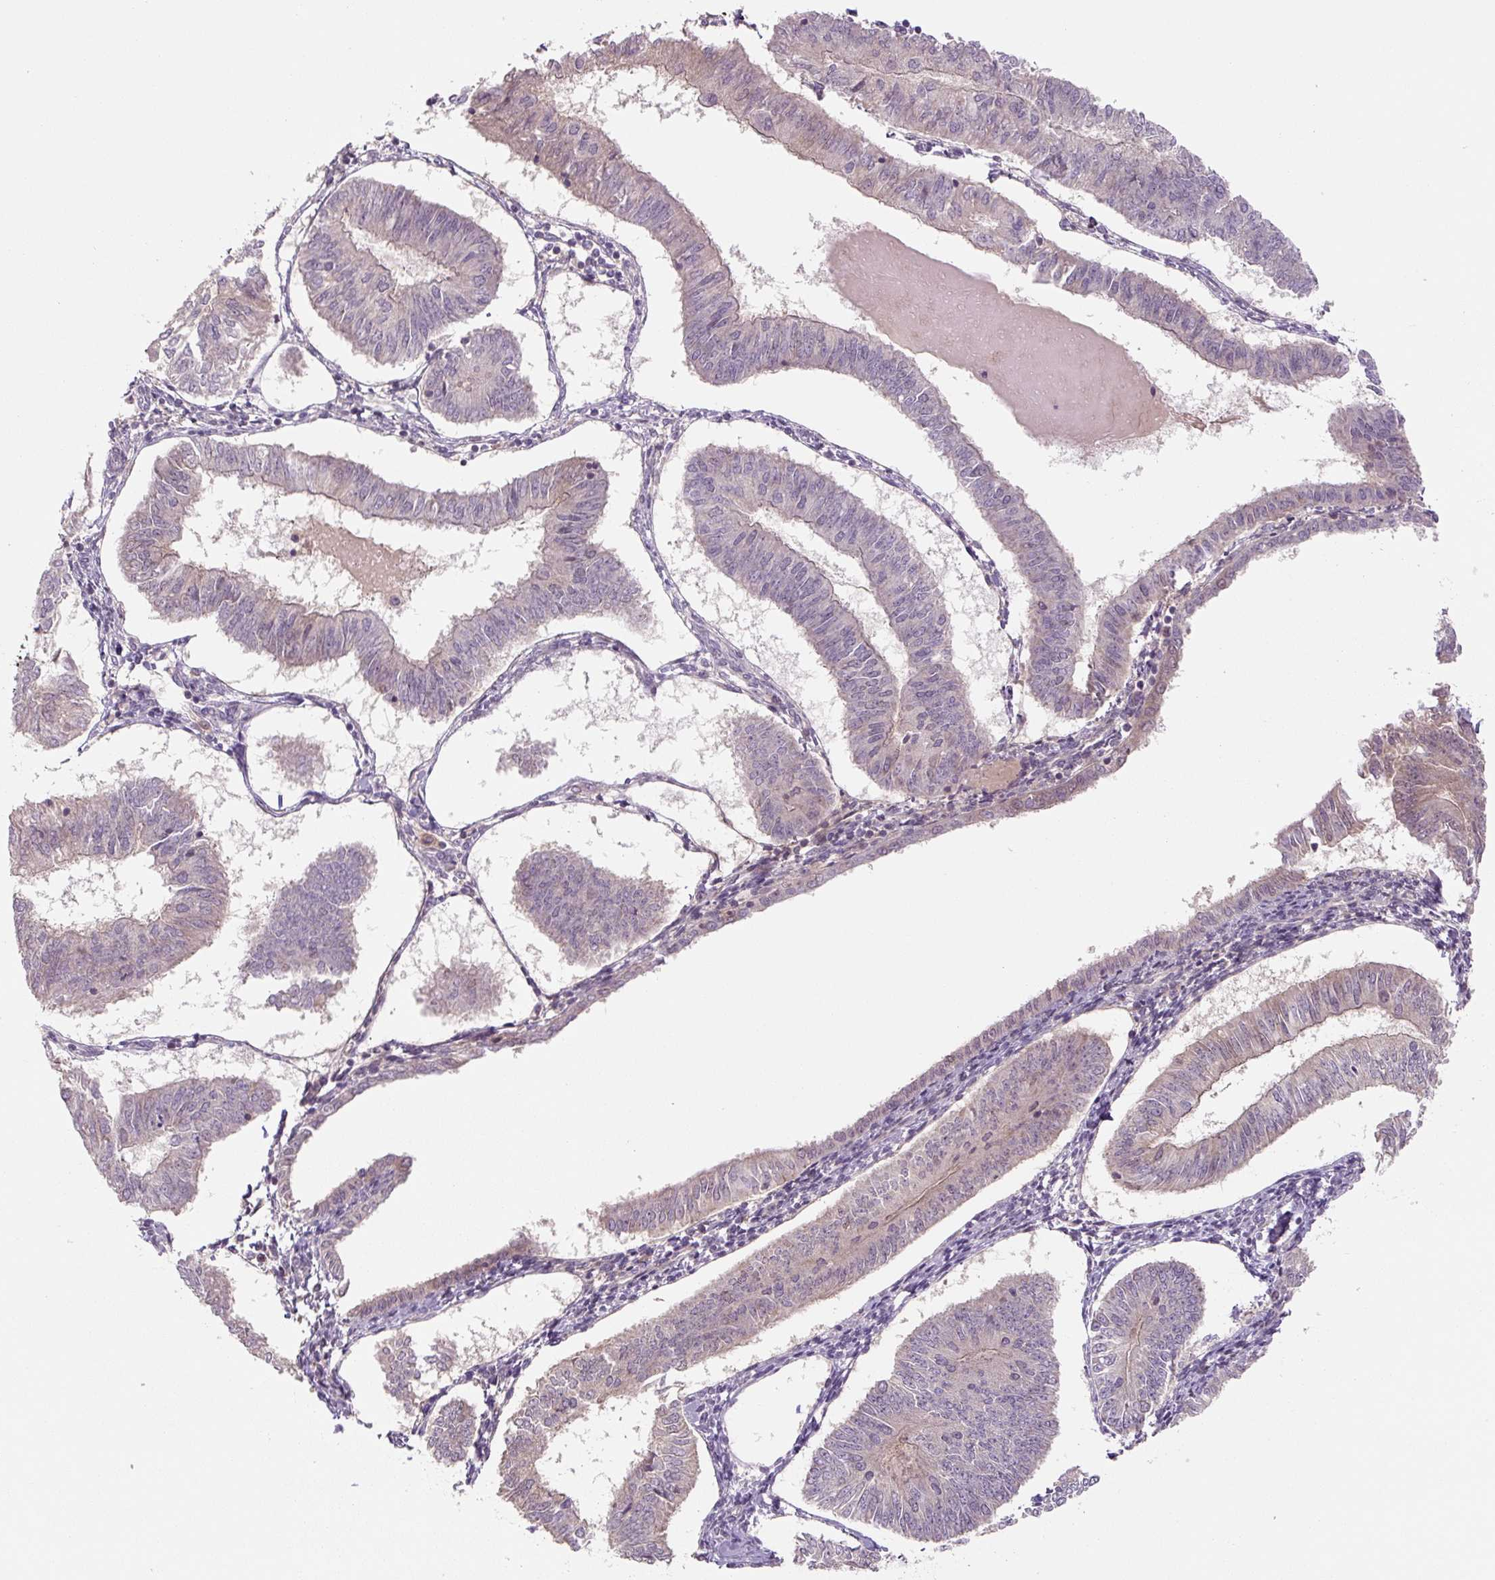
{"staining": {"intensity": "weak", "quantity": "<25%", "location": "cytoplasmic/membranous"}, "tissue": "endometrial cancer", "cell_type": "Tumor cells", "image_type": "cancer", "snomed": [{"axis": "morphology", "description": "Adenocarcinoma, NOS"}, {"axis": "topography", "description": "Endometrium"}], "caption": "The micrograph exhibits no significant staining in tumor cells of endometrial cancer.", "gene": "C2orf73", "patient": {"sex": "female", "age": 58}}